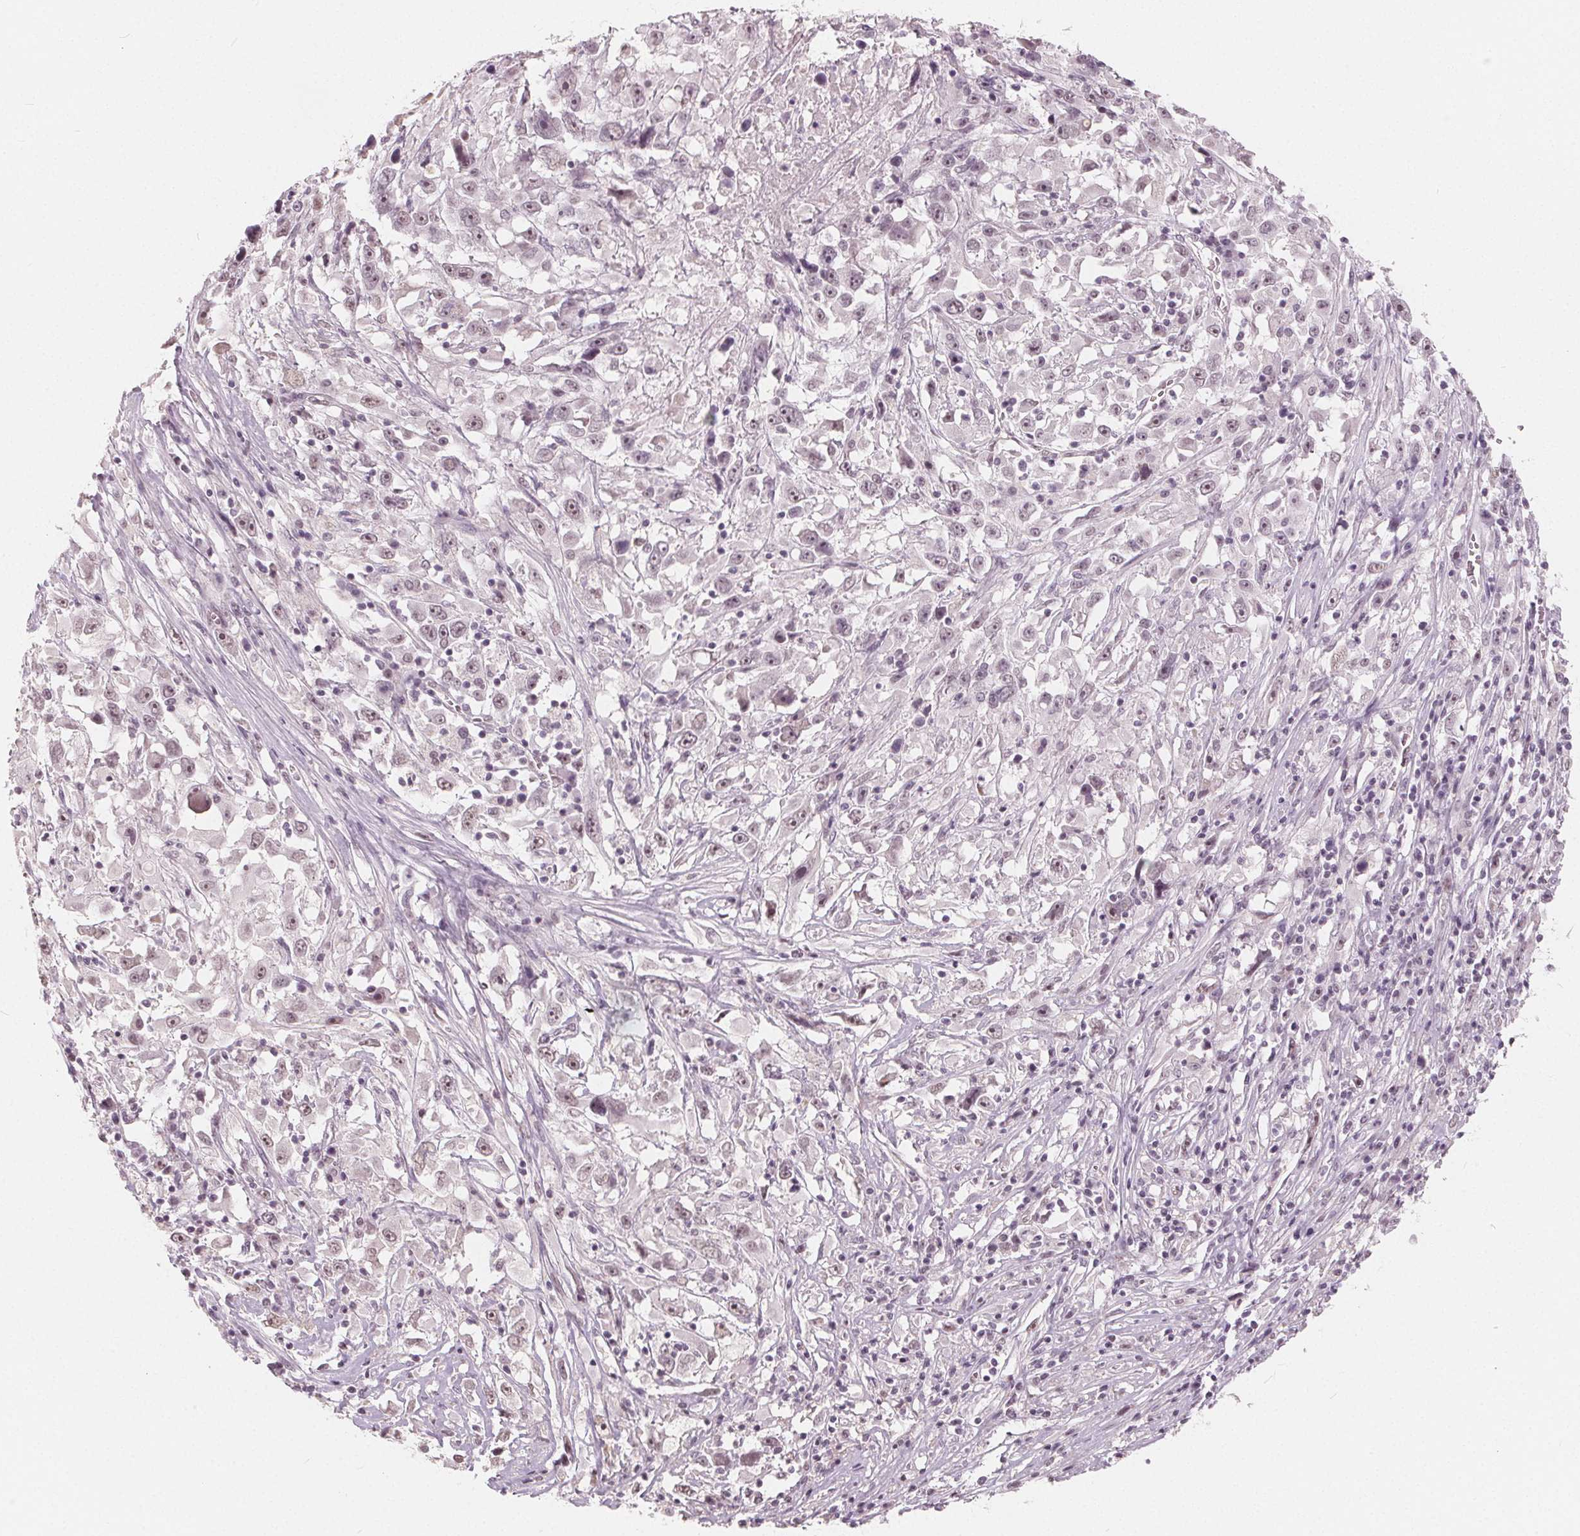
{"staining": {"intensity": "weak", "quantity": "<25%", "location": "nuclear"}, "tissue": "melanoma", "cell_type": "Tumor cells", "image_type": "cancer", "snomed": [{"axis": "morphology", "description": "Malignant melanoma, Metastatic site"}, {"axis": "topography", "description": "Soft tissue"}], "caption": "Photomicrograph shows no protein positivity in tumor cells of melanoma tissue.", "gene": "NUP210L", "patient": {"sex": "male", "age": 50}}